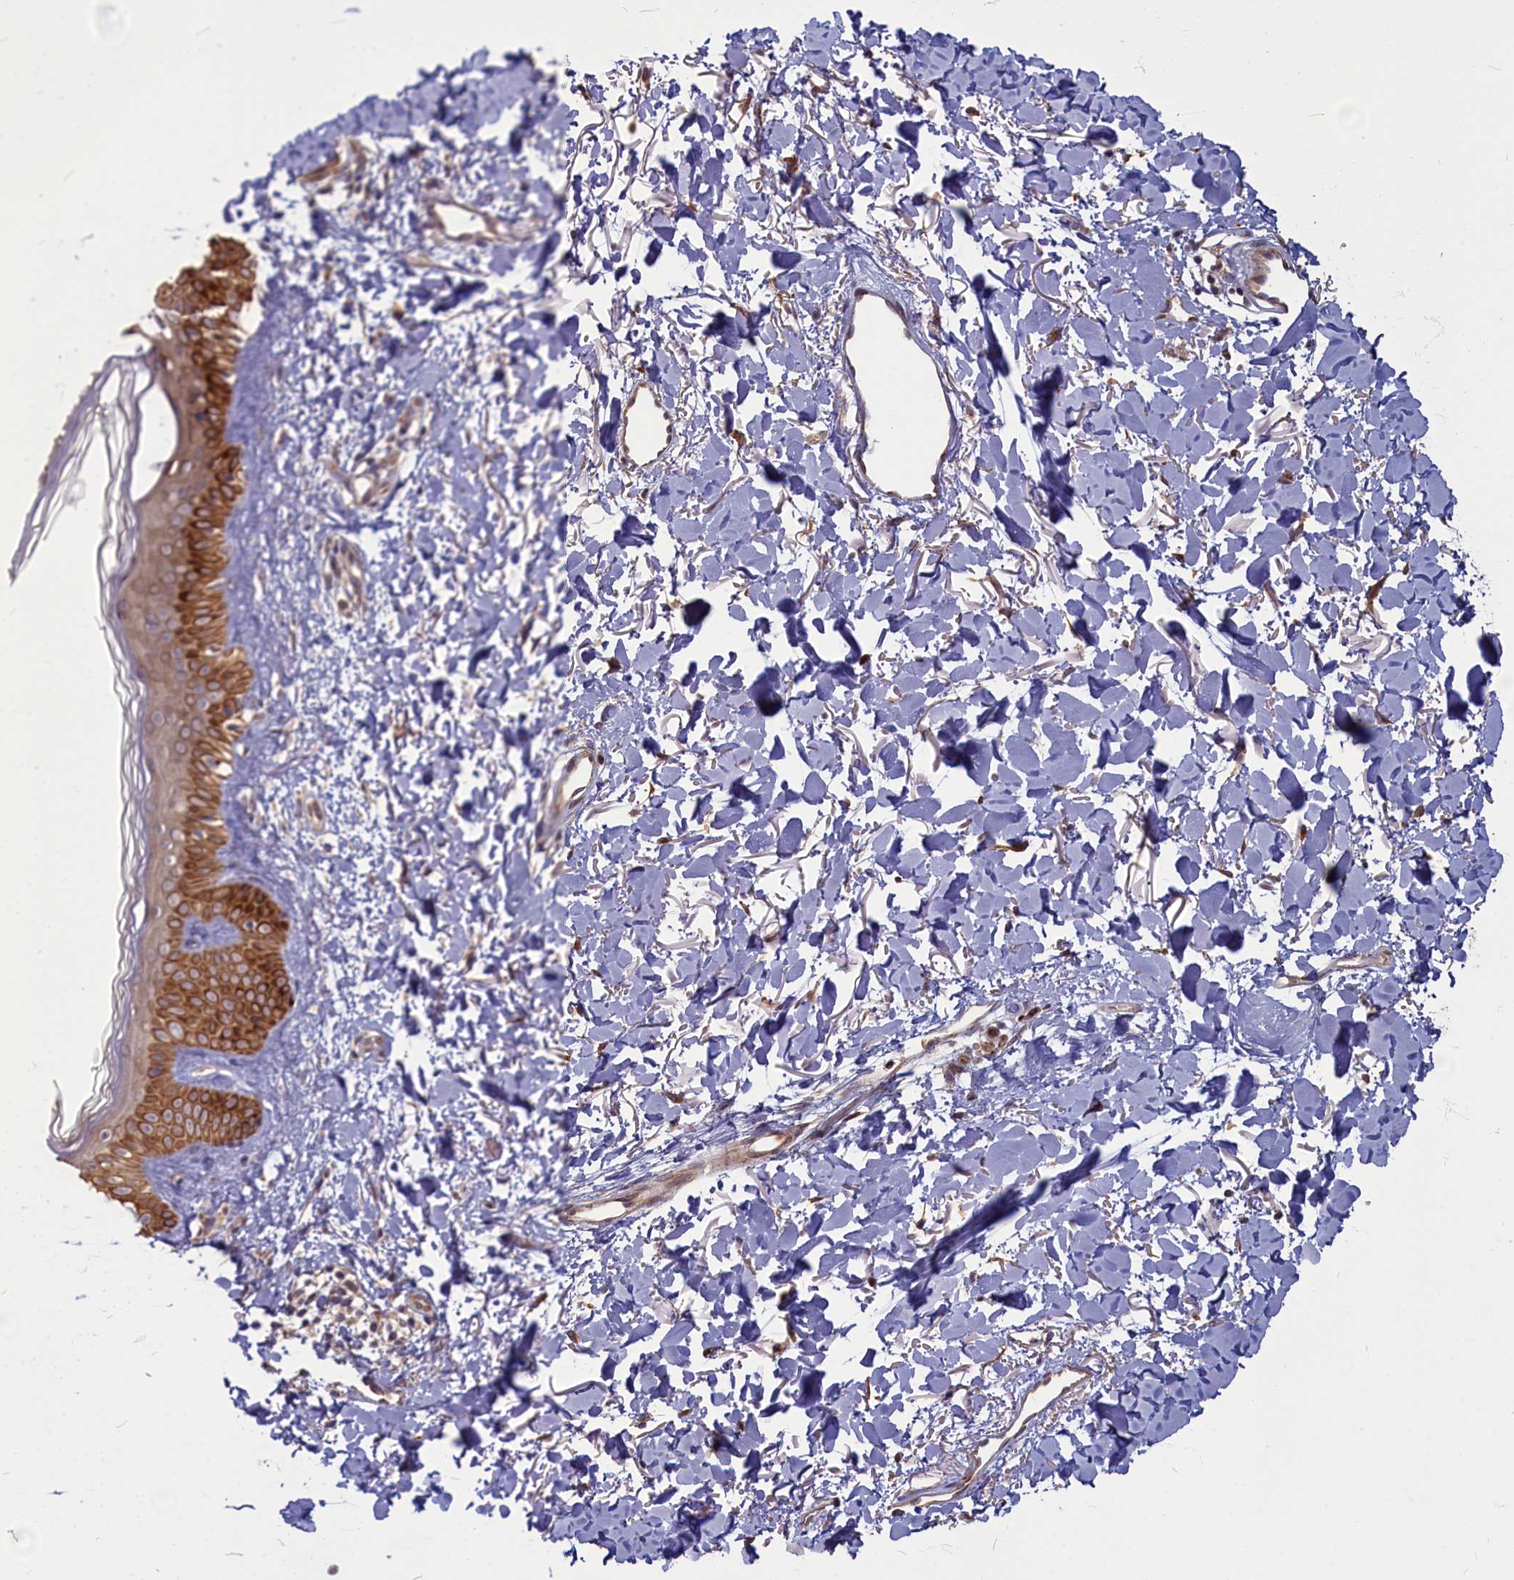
{"staining": {"intensity": "moderate", "quantity": "25%-75%", "location": "cytoplasmic/membranous"}, "tissue": "skin", "cell_type": "Fibroblasts", "image_type": "normal", "snomed": [{"axis": "morphology", "description": "Normal tissue, NOS"}, {"axis": "topography", "description": "Skin"}], "caption": "Normal skin demonstrates moderate cytoplasmic/membranous expression in approximately 25%-75% of fibroblasts.", "gene": "ENSG00000274944", "patient": {"sex": "female", "age": 58}}